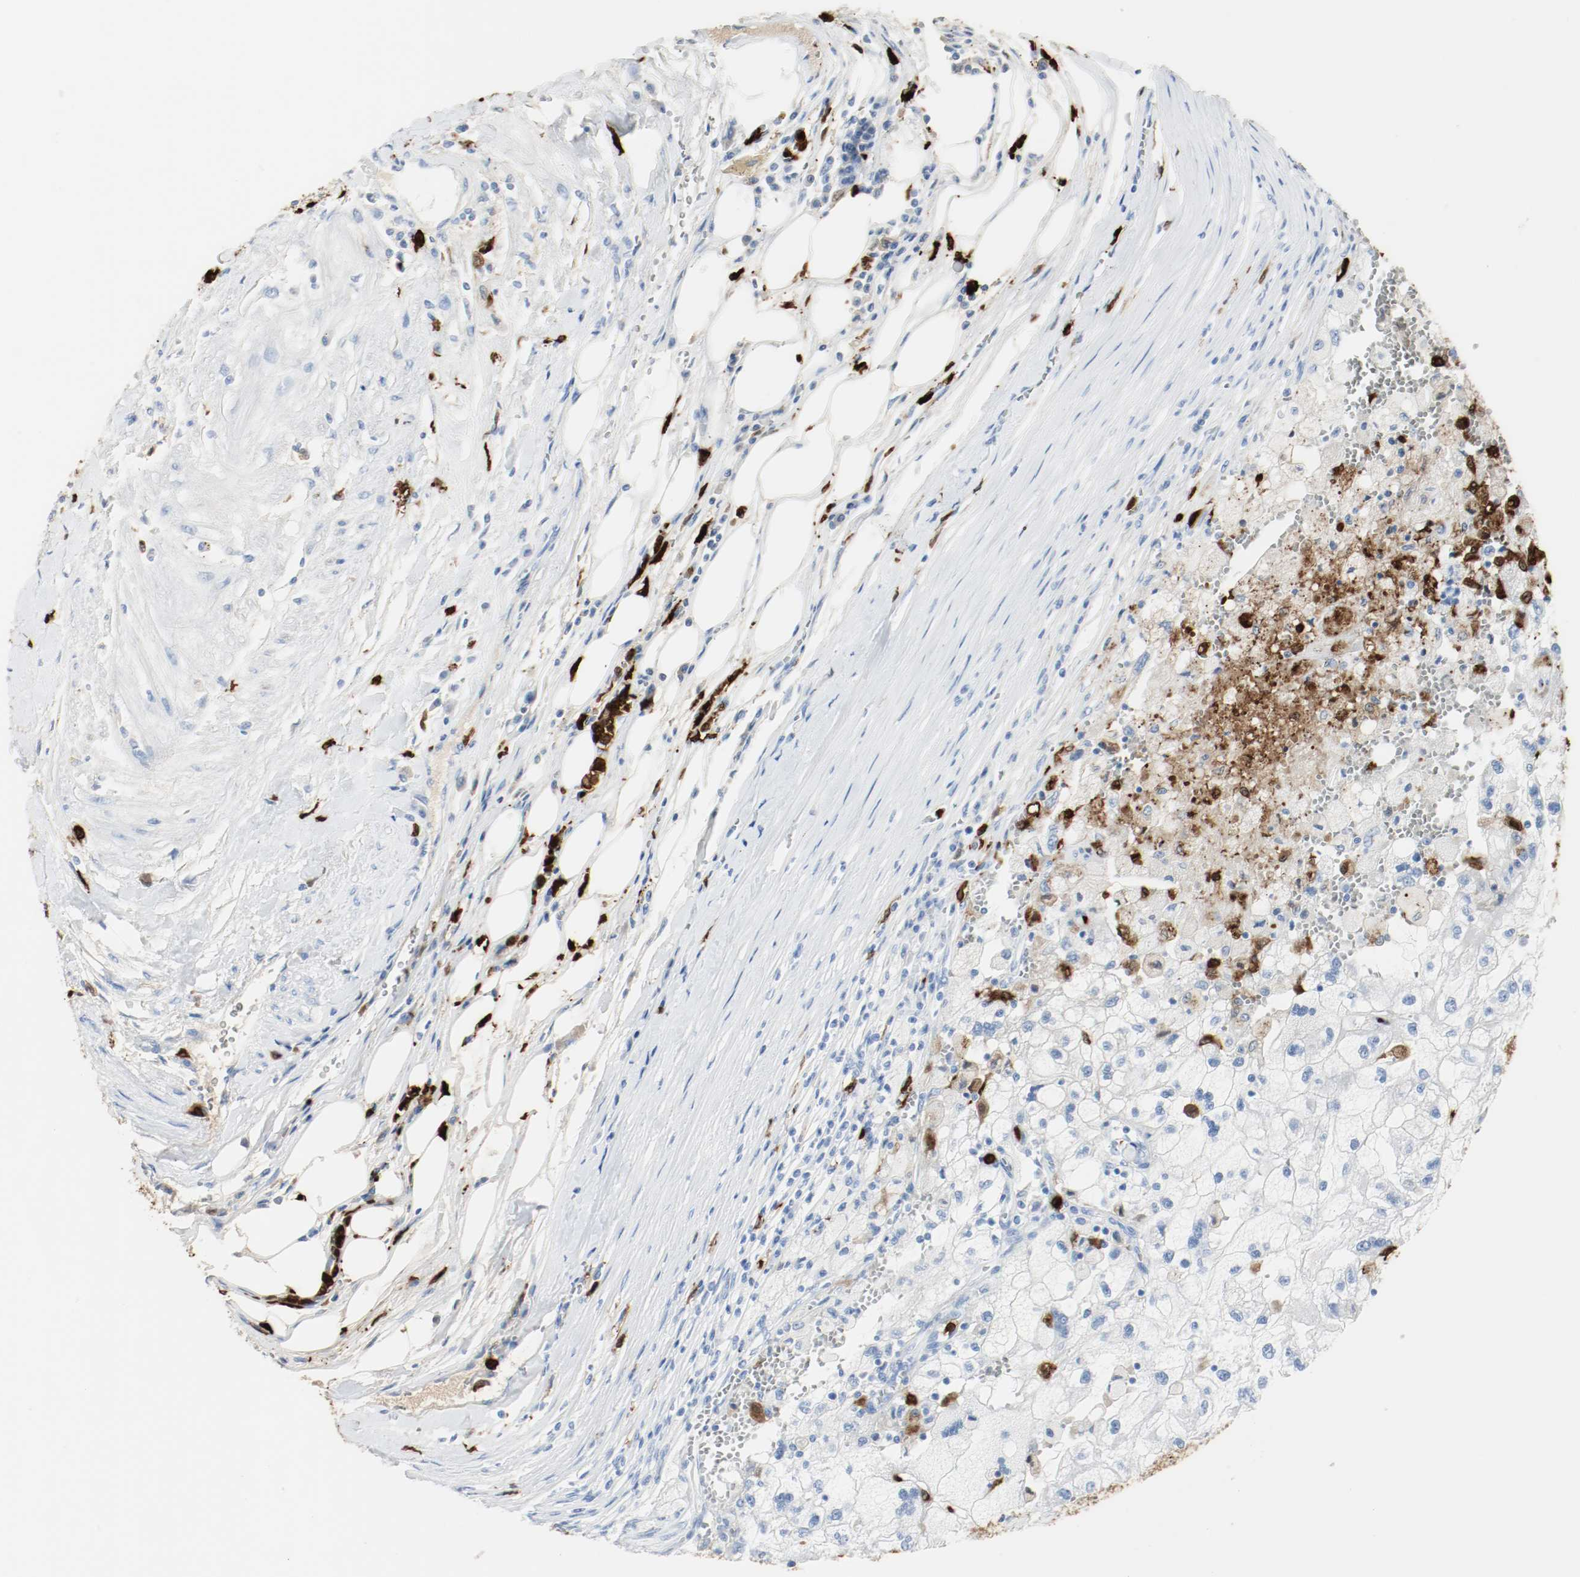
{"staining": {"intensity": "negative", "quantity": "none", "location": "none"}, "tissue": "renal cancer", "cell_type": "Tumor cells", "image_type": "cancer", "snomed": [{"axis": "morphology", "description": "Normal tissue, NOS"}, {"axis": "morphology", "description": "Adenocarcinoma, NOS"}, {"axis": "topography", "description": "Kidney"}], "caption": "There is no significant expression in tumor cells of adenocarcinoma (renal).", "gene": "S100A9", "patient": {"sex": "male", "age": 71}}